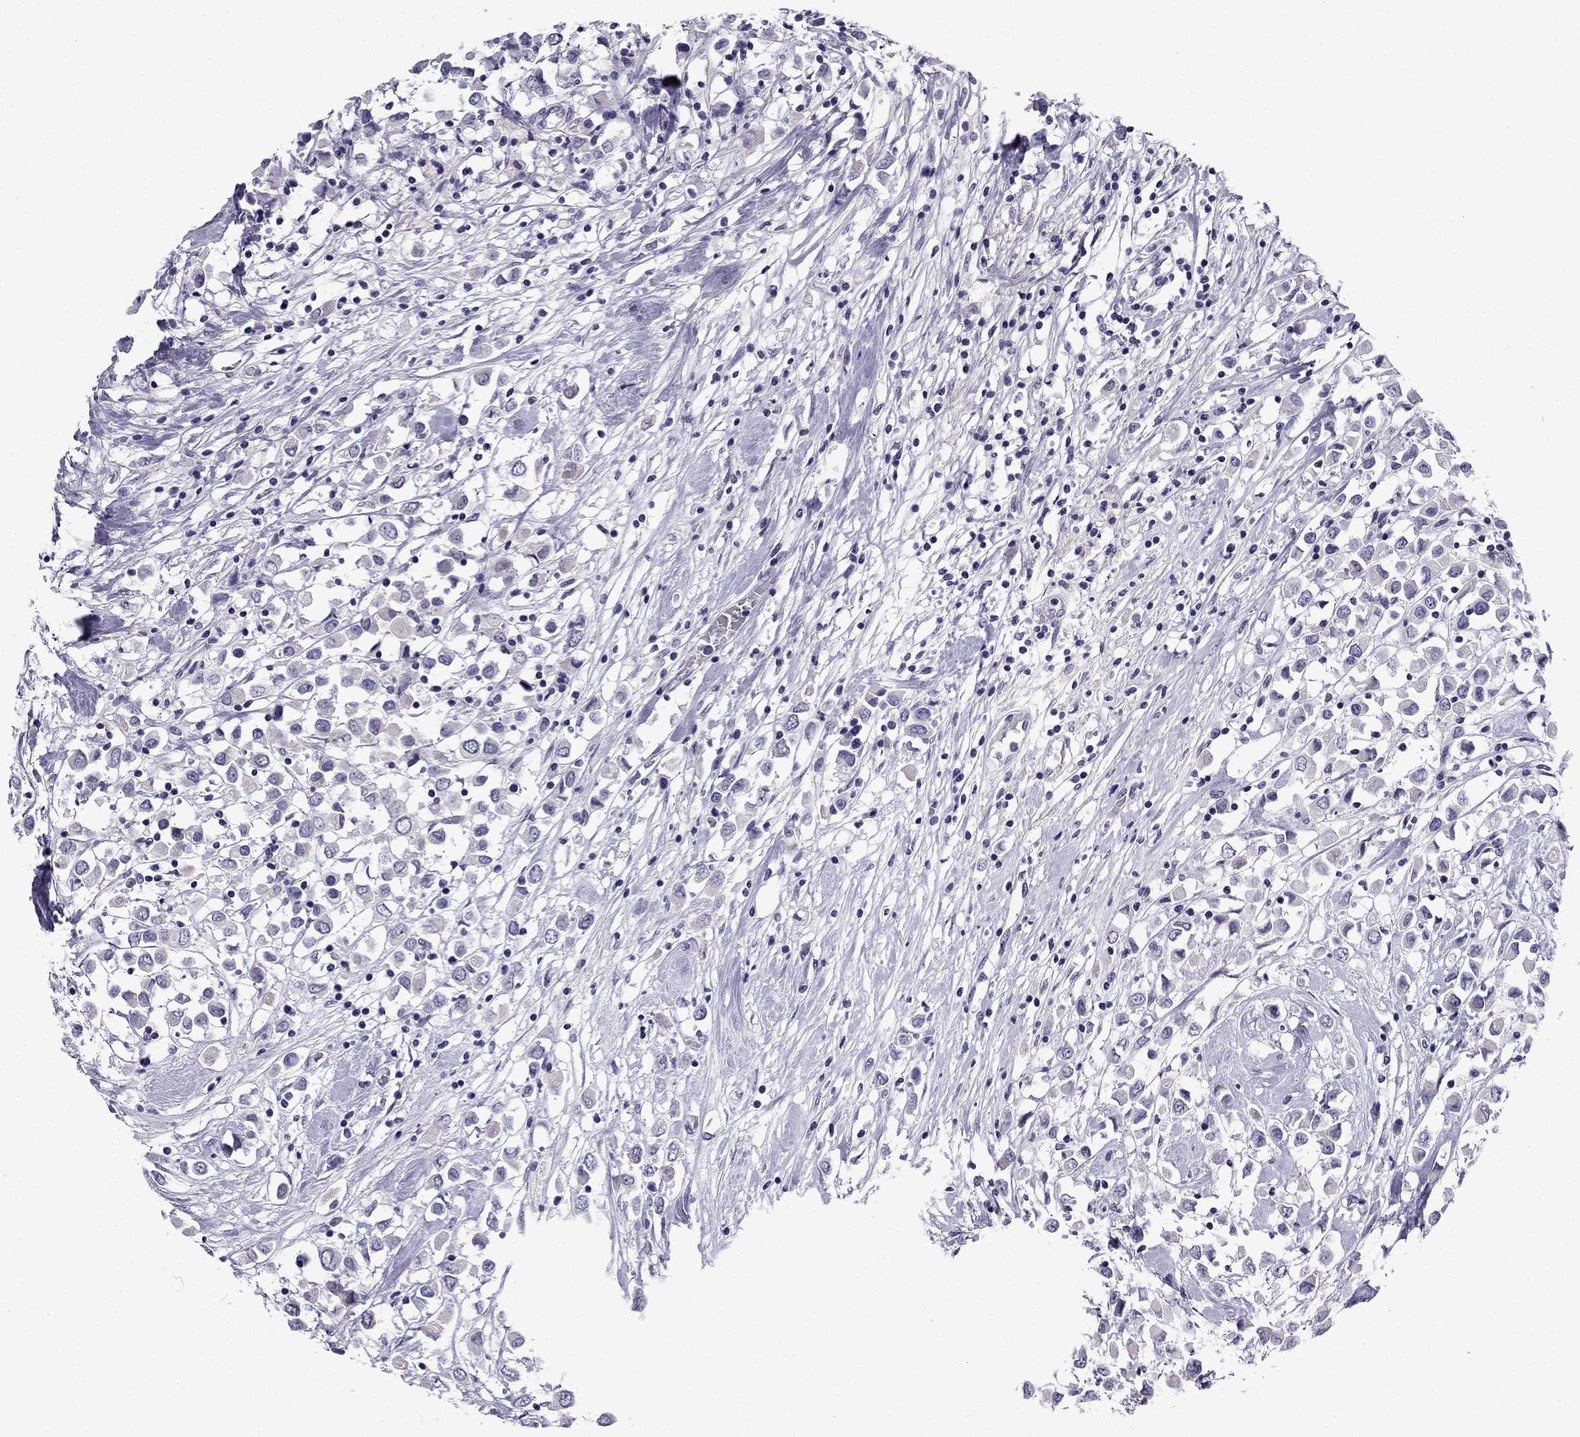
{"staining": {"intensity": "negative", "quantity": "none", "location": "none"}, "tissue": "breast cancer", "cell_type": "Tumor cells", "image_type": "cancer", "snomed": [{"axis": "morphology", "description": "Duct carcinoma"}, {"axis": "topography", "description": "Breast"}], "caption": "The photomicrograph demonstrates no staining of tumor cells in breast cancer.", "gene": "POM121L12", "patient": {"sex": "female", "age": 61}}